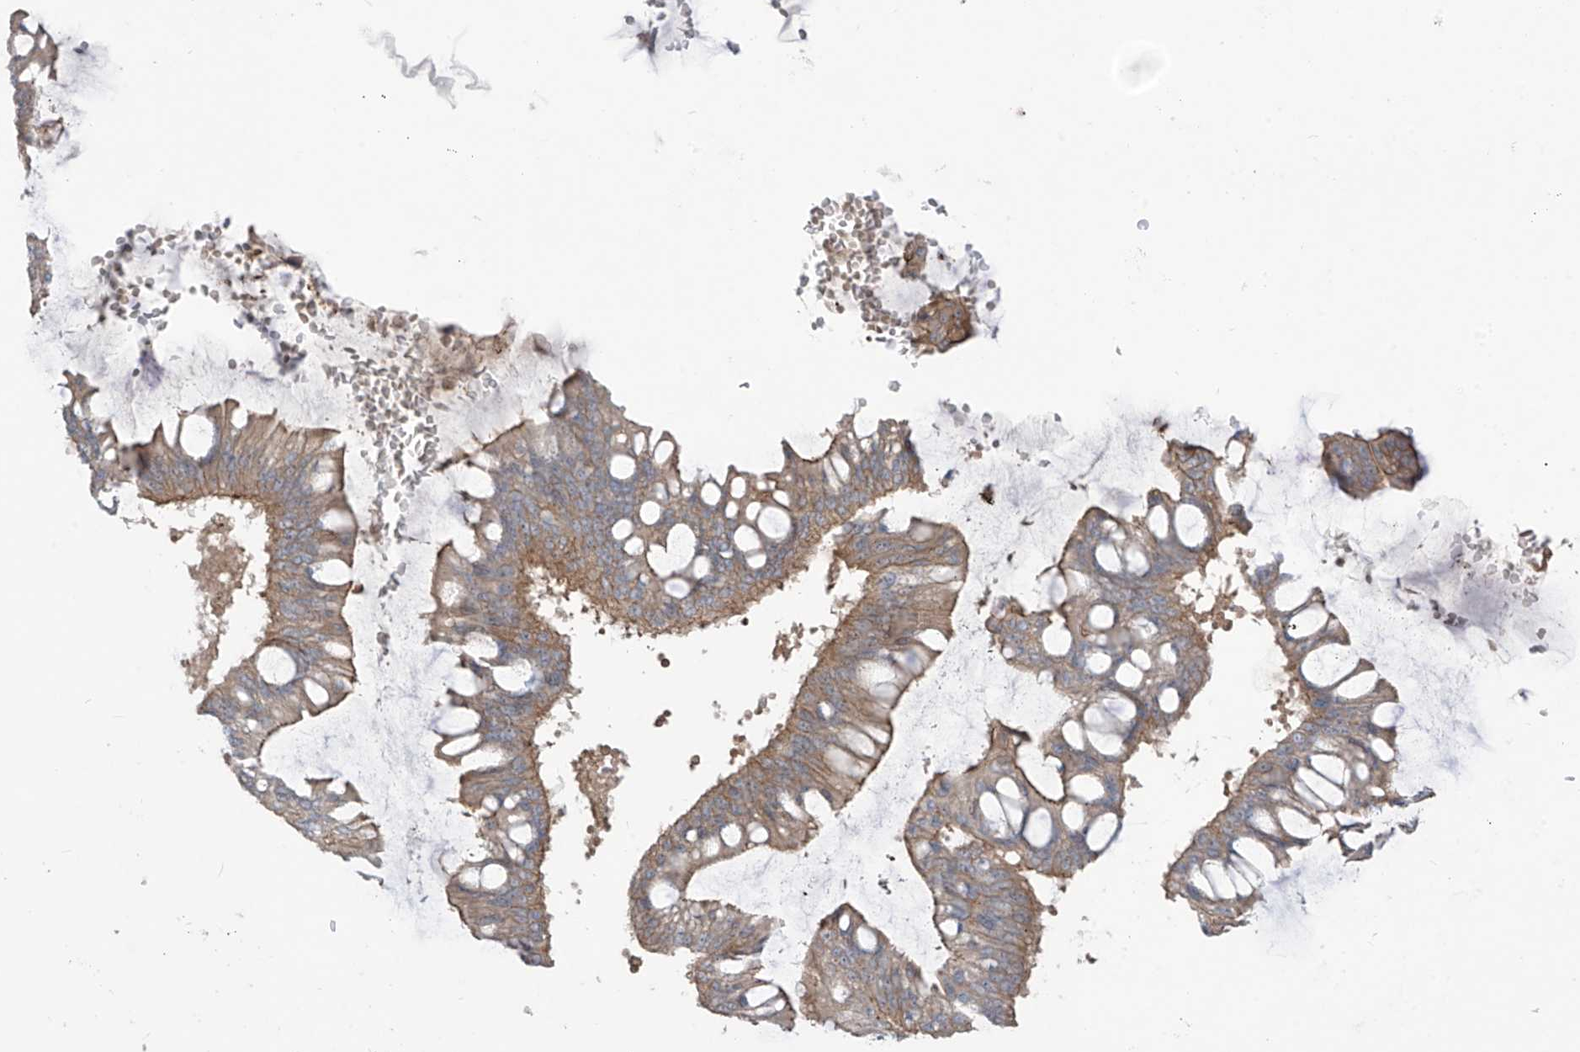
{"staining": {"intensity": "weak", "quantity": ">75%", "location": "cytoplasmic/membranous"}, "tissue": "ovarian cancer", "cell_type": "Tumor cells", "image_type": "cancer", "snomed": [{"axis": "morphology", "description": "Cystadenocarcinoma, mucinous, NOS"}, {"axis": "topography", "description": "Ovary"}], "caption": "Immunohistochemical staining of human ovarian mucinous cystadenocarcinoma displays low levels of weak cytoplasmic/membranous protein staining in approximately >75% of tumor cells.", "gene": "TRMU", "patient": {"sex": "female", "age": 73}}